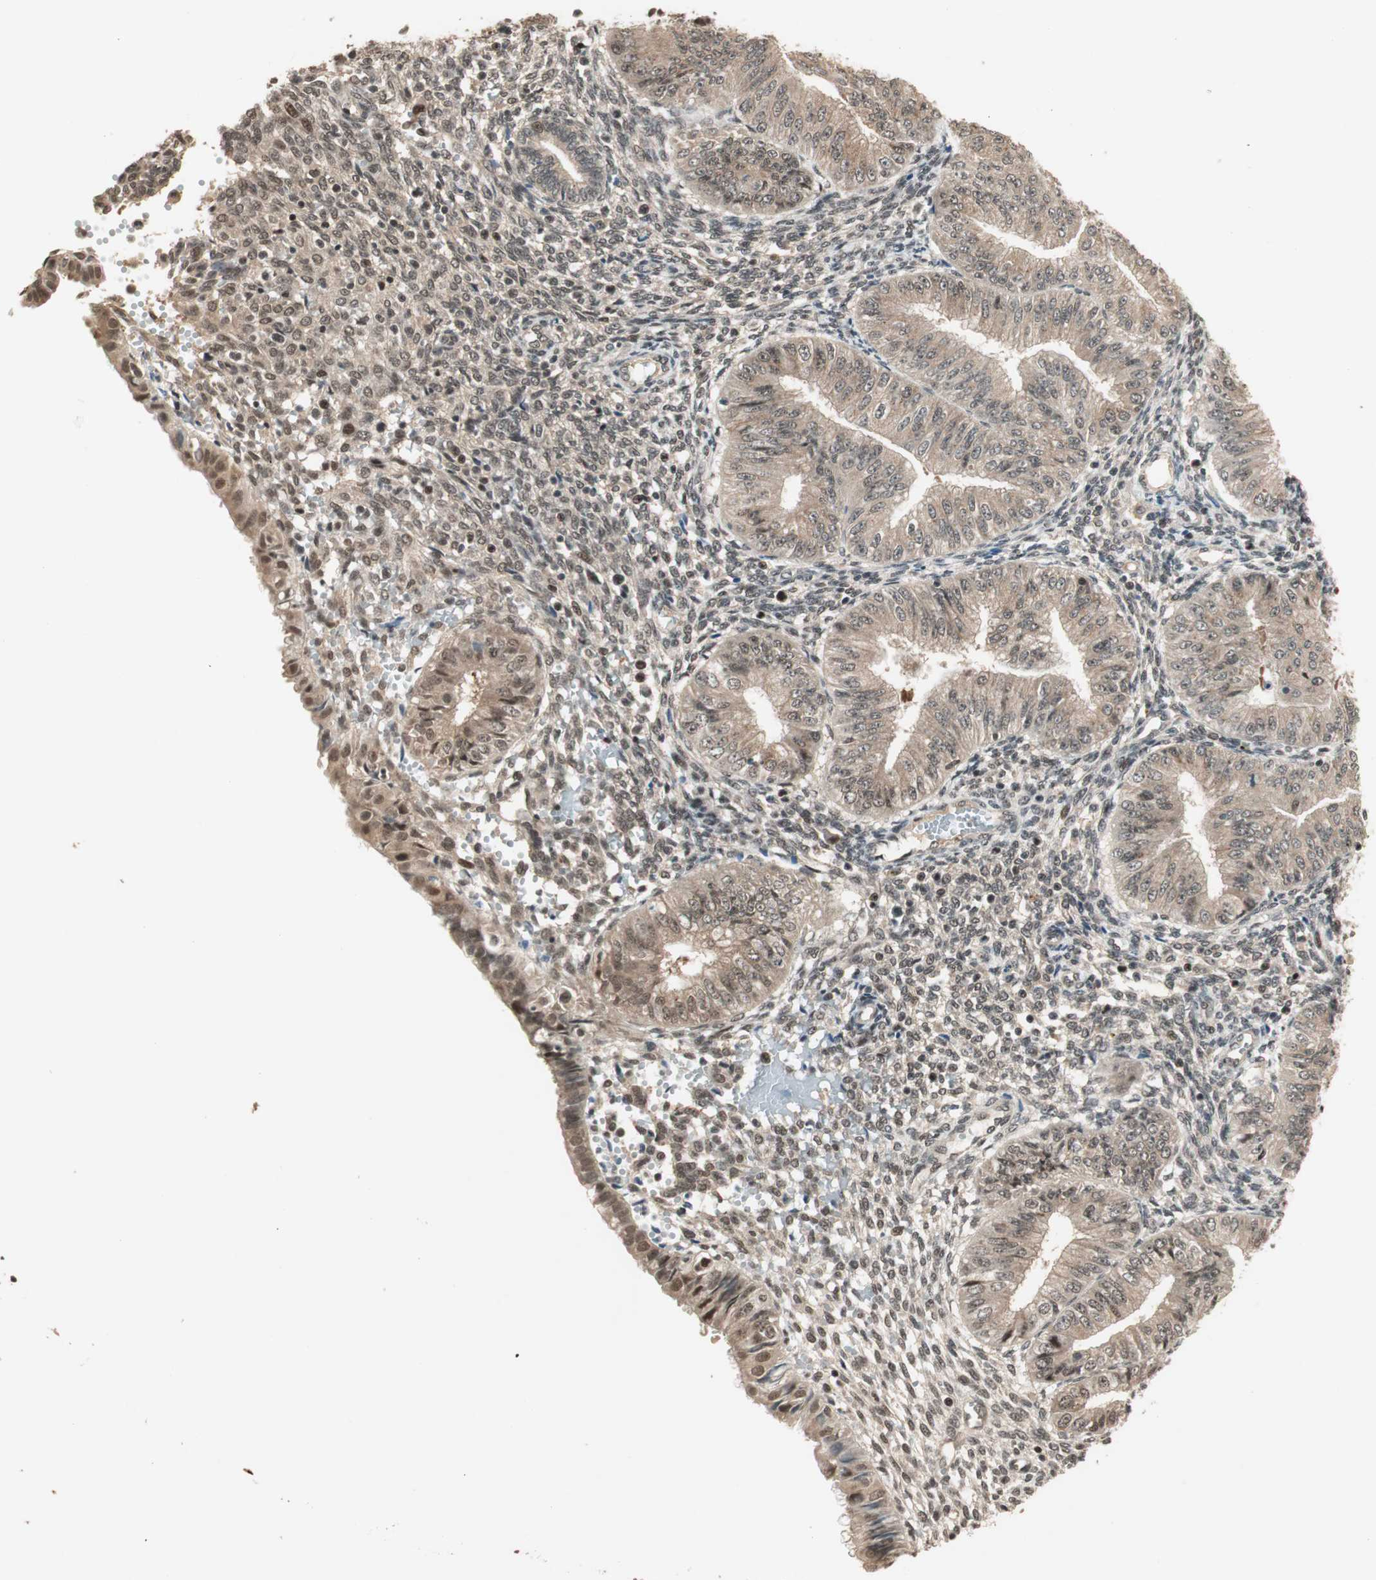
{"staining": {"intensity": "moderate", "quantity": ">75%", "location": "cytoplasmic/membranous,nuclear"}, "tissue": "endometrial cancer", "cell_type": "Tumor cells", "image_type": "cancer", "snomed": [{"axis": "morphology", "description": "Normal tissue, NOS"}, {"axis": "morphology", "description": "Adenocarcinoma, NOS"}, {"axis": "topography", "description": "Endometrium"}], "caption": "Endometrial cancer tissue reveals moderate cytoplasmic/membranous and nuclear positivity in approximately >75% of tumor cells, visualized by immunohistochemistry. Using DAB (brown) and hematoxylin (blue) stains, captured at high magnification using brightfield microscopy.", "gene": "ZNF701", "patient": {"sex": "female", "age": 53}}